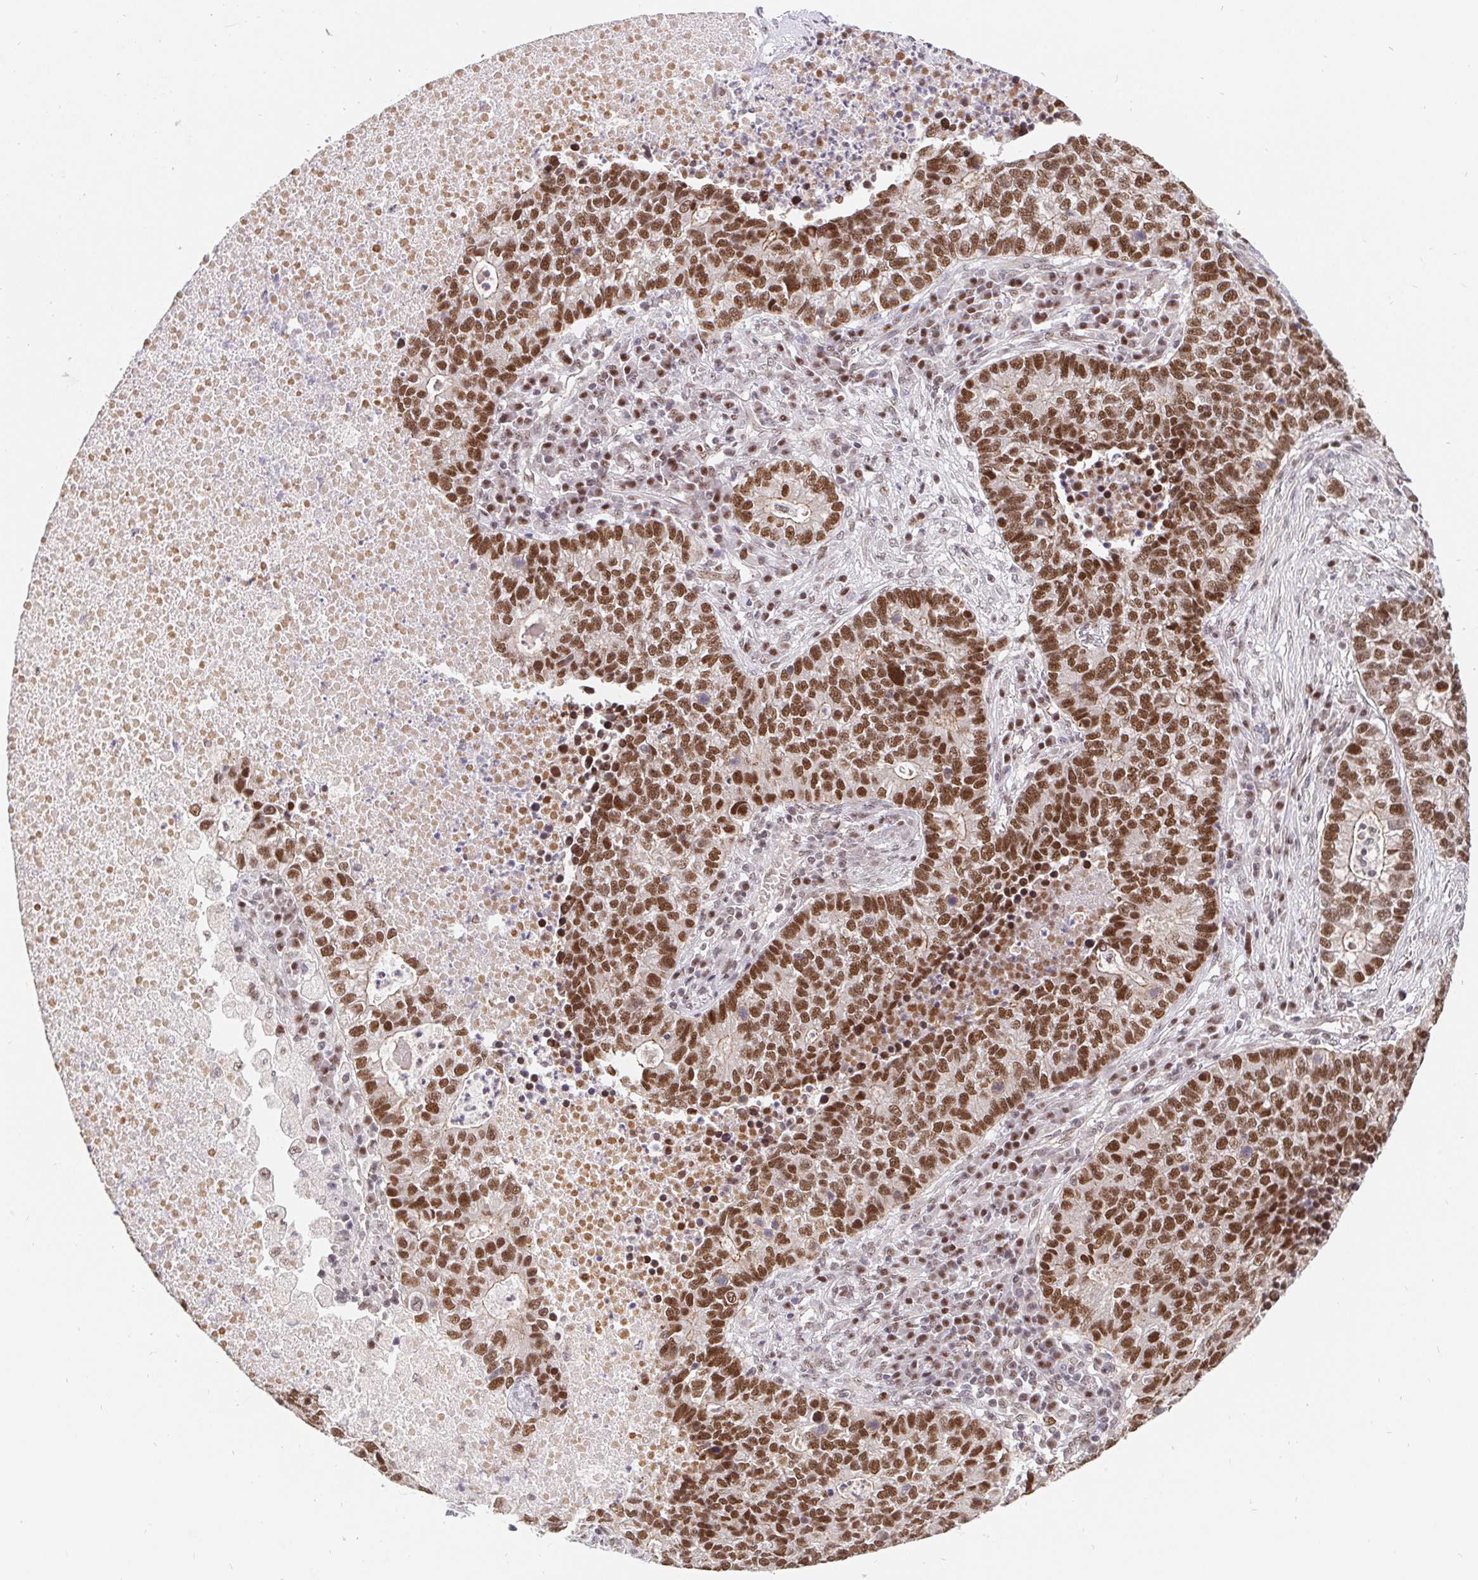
{"staining": {"intensity": "moderate", "quantity": ">75%", "location": "nuclear"}, "tissue": "lung cancer", "cell_type": "Tumor cells", "image_type": "cancer", "snomed": [{"axis": "morphology", "description": "Adenocarcinoma, NOS"}, {"axis": "topography", "description": "Lung"}], "caption": "An immunohistochemistry (IHC) photomicrograph of tumor tissue is shown. Protein staining in brown highlights moderate nuclear positivity in adenocarcinoma (lung) within tumor cells. Using DAB (brown) and hematoxylin (blue) stains, captured at high magnification using brightfield microscopy.", "gene": "POU2F1", "patient": {"sex": "male", "age": 57}}